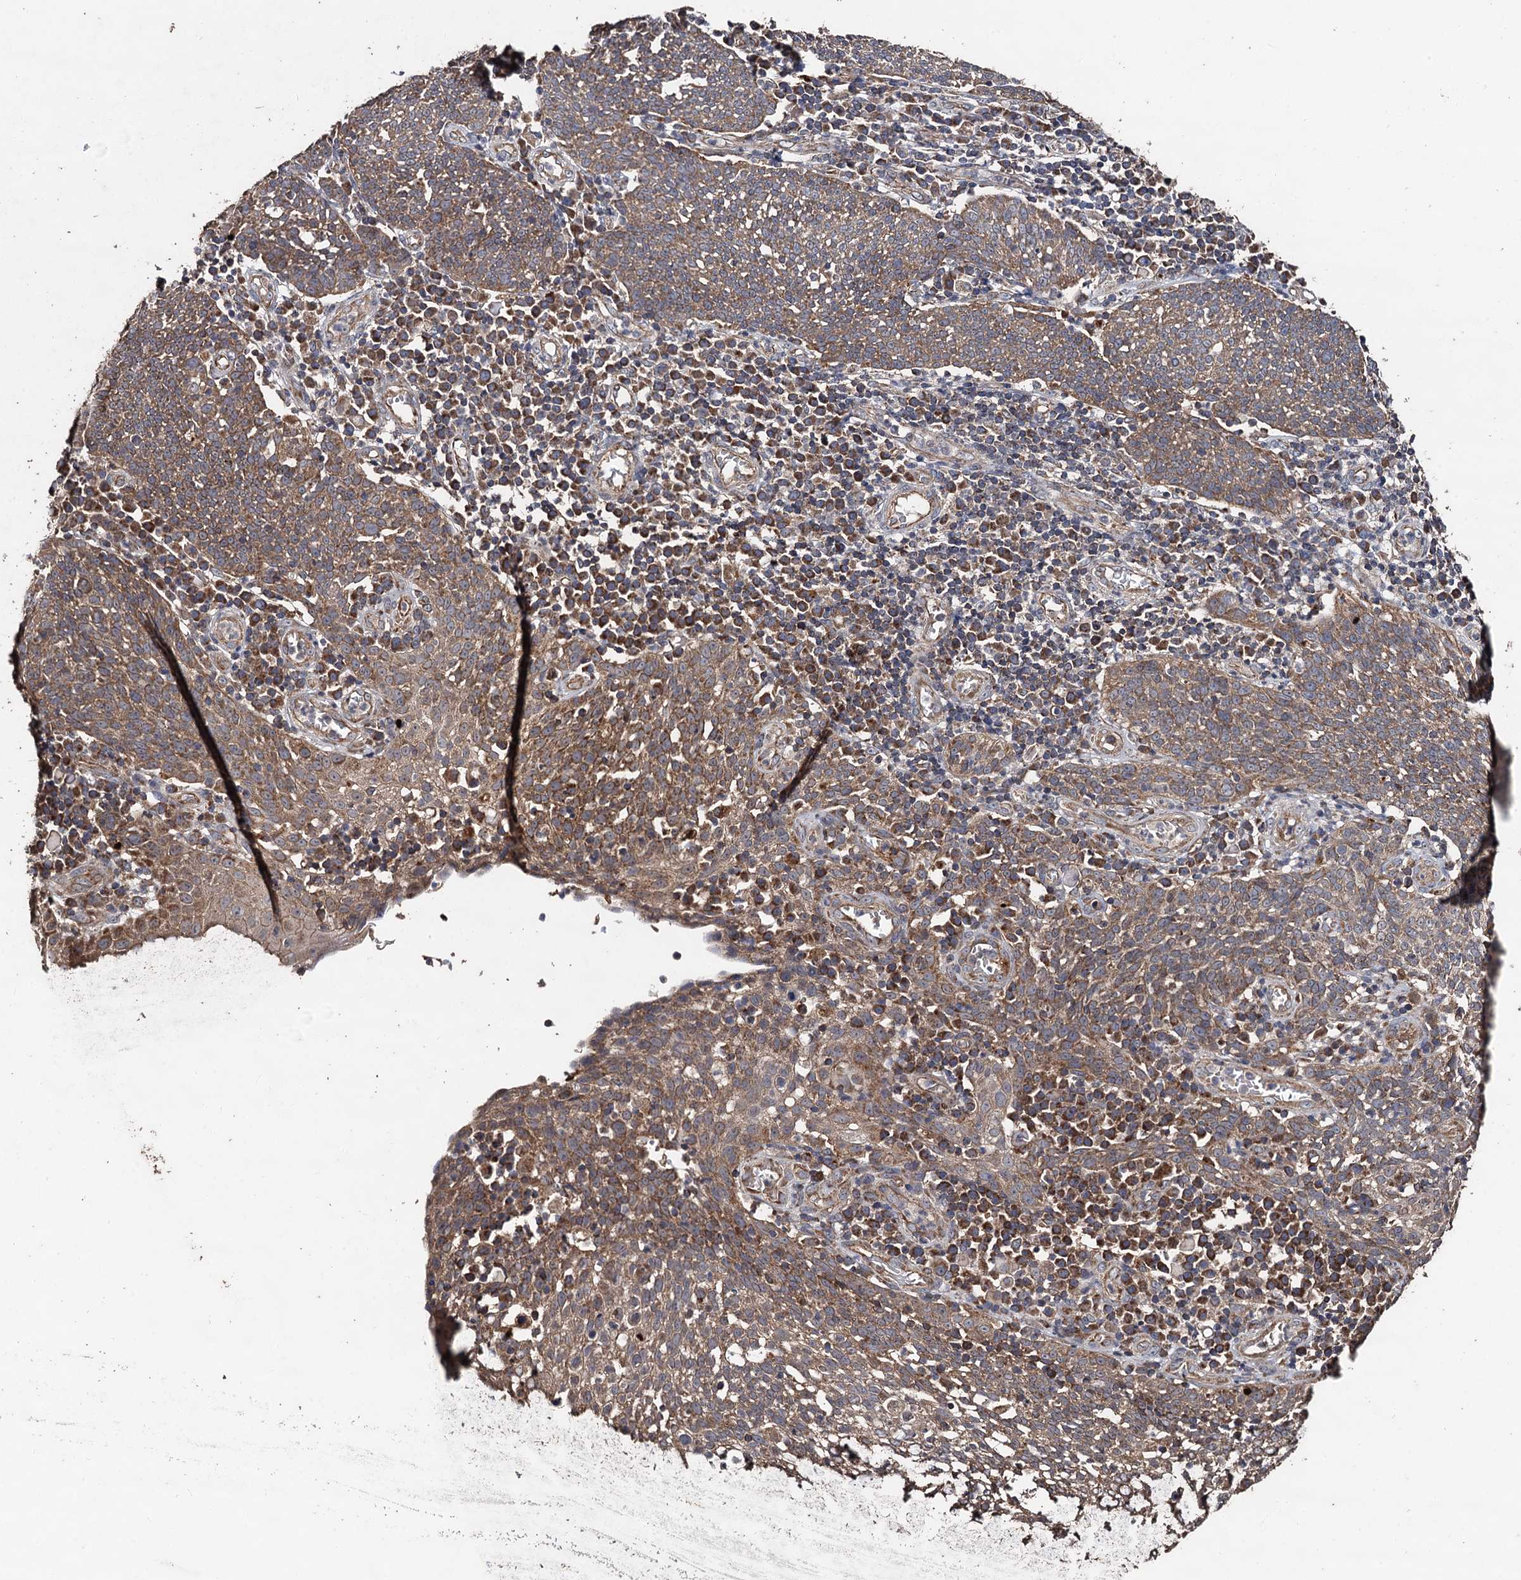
{"staining": {"intensity": "moderate", "quantity": ">75%", "location": "cytoplasmic/membranous"}, "tissue": "cervical cancer", "cell_type": "Tumor cells", "image_type": "cancer", "snomed": [{"axis": "morphology", "description": "Squamous cell carcinoma, NOS"}, {"axis": "topography", "description": "Cervix"}], "caption": "Cervical squamous cell carcinoma tissue reveals moderate cytoplasmic/membranous staining in approximately >75% of tumor cells, visualized by immunohistochemistry.", "gene": "PPTC7", "patient": {"sex": "female", "age": 34}}